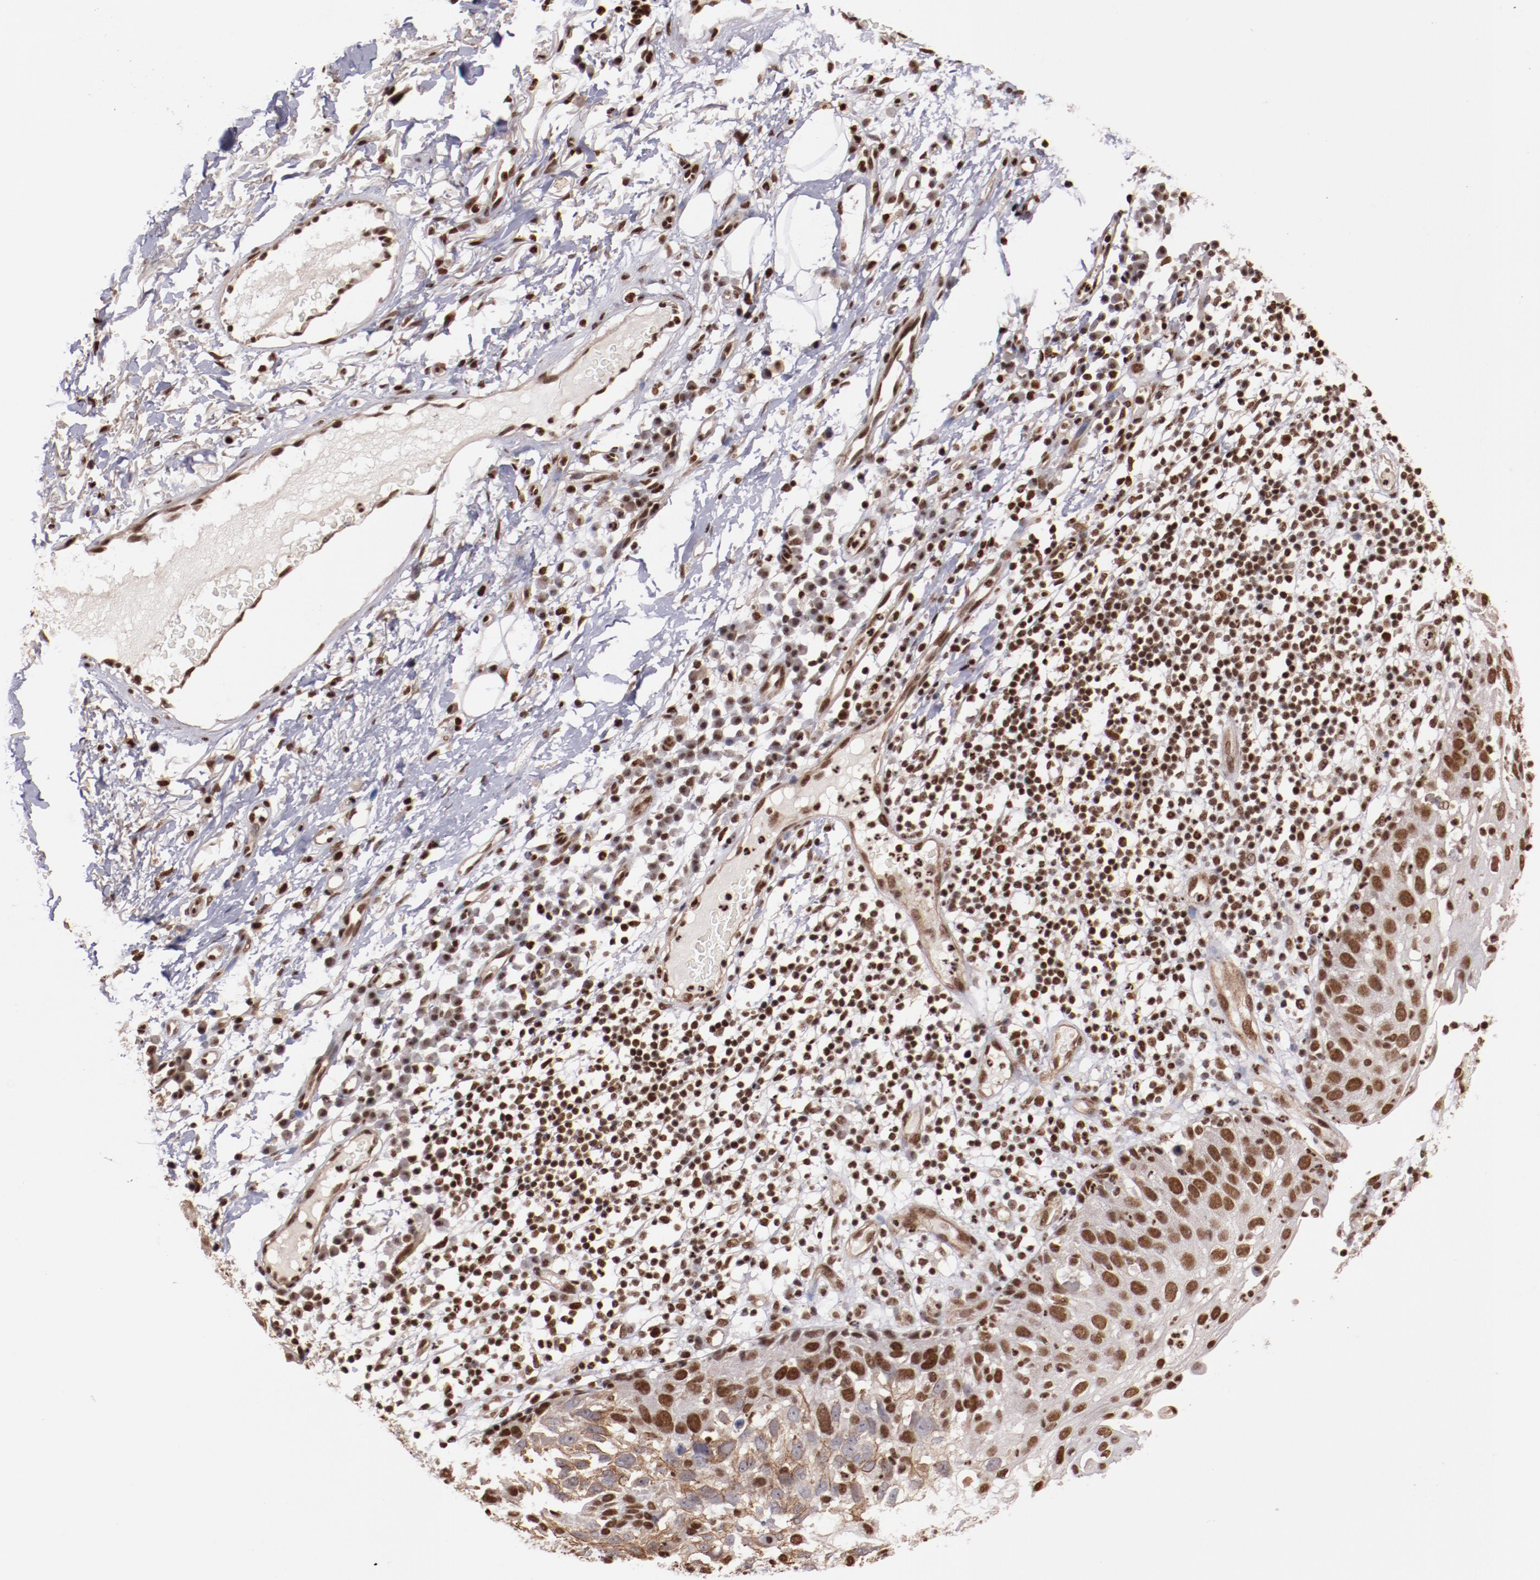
{"staining": {"intensity": "moderate", "quantity": ">75%", "location": "nuclear"}, "tissue": "skin cancer", "cell_type": "Tumor cells", "image_type": "cancer", "snomed": [{"axis": "morphology", "description": "Squamous cell carcinoma, NOS"}, {"axis": "topography", "description": "Skin"}], "caption": "Immunohistochemistry (IHC) staining of skin cancer, which reveals medium levels of moderate nuclear staining in about >75% of tumor cells indicating moderate nuclear protein staining. The staining was performed using DAB (3,3'-diaminobenzidine) (brown) for protein detection and nuclei were counterstained in hematoxylin (blue).", "gene": "STAG2", "patient": {"sex": "male", "age": 87}}